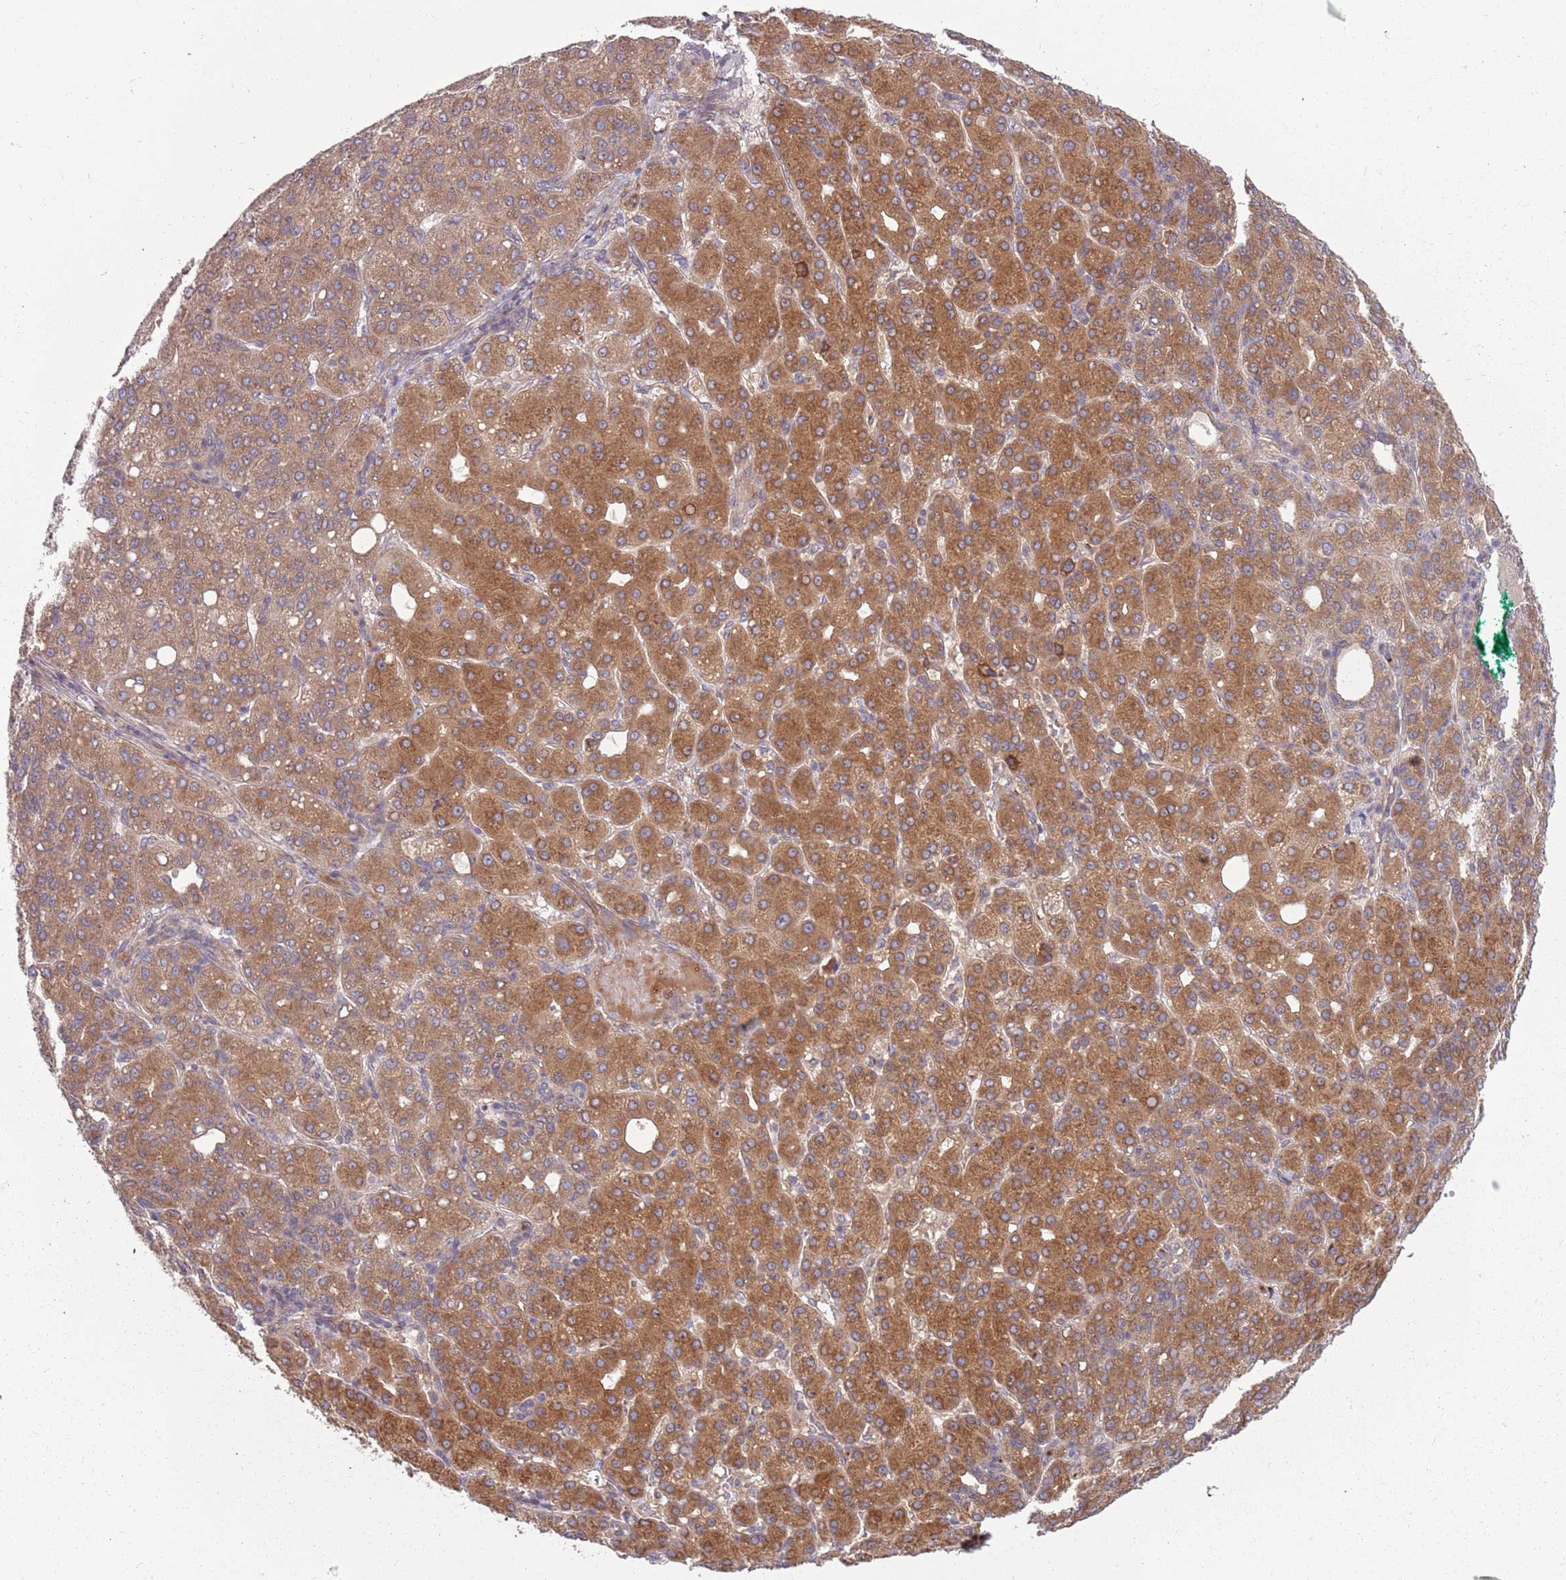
{"staining": {"intensity": "moderate", "quantity": ">75%", "location": "cytoplasmic/membranous"}, "tissue": "liver cancer", "cell_type": "Tumor cells", "image_type": "cancer", "snomed": [{"axis": "morphology", "description": "Carcinoma, Hepatocellular, NOS"}, {"axis": "topography", "description": "Liver"}], "caption": "Liver cancer (hepatocellular carcinoma) stained for a protein demonstrates moderate cytoplasmic/membranous positivity in tumor cells.", "gene": "PLD6", "patient": {"sex": "male", "age": 65}}